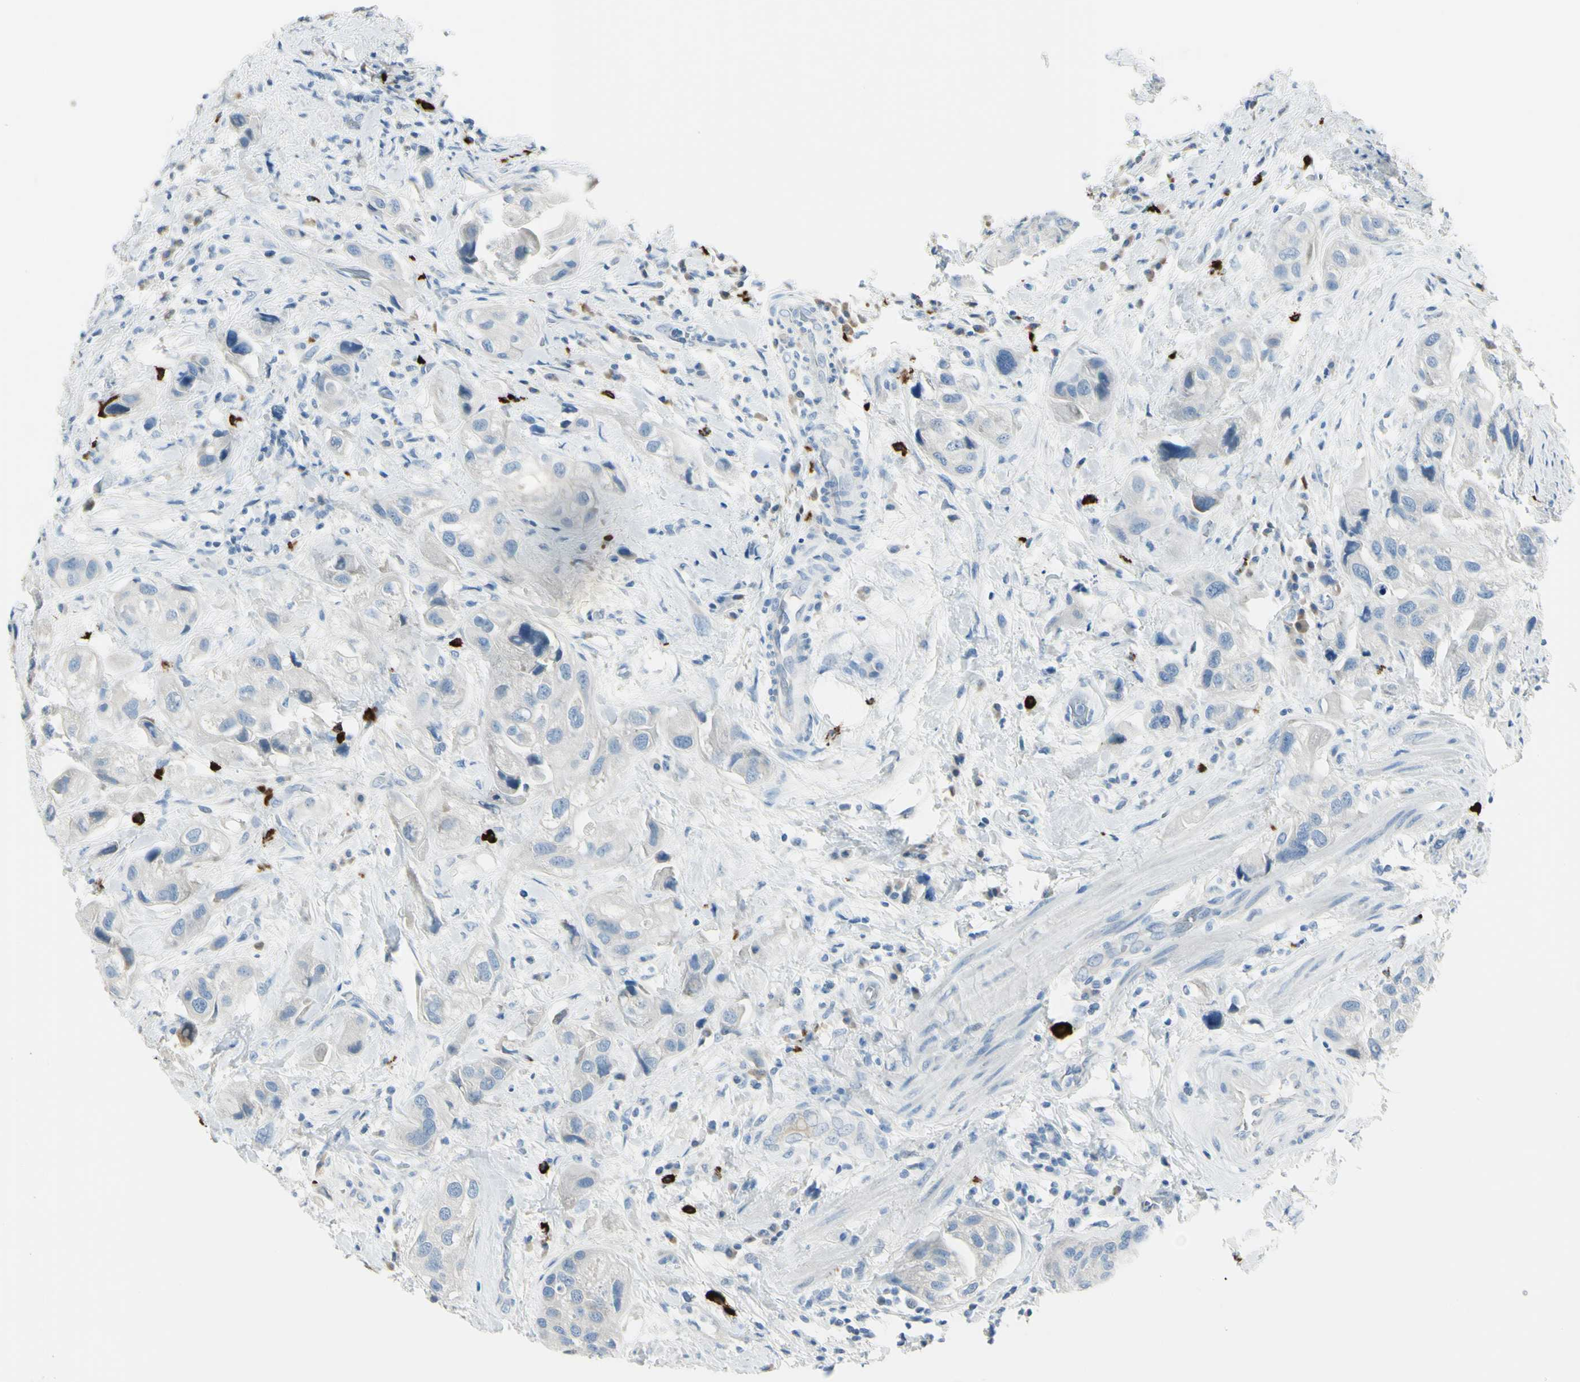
{"staining": {"intensity": "negative", "quantity": "none", "location": "none"}, "tissue": "urothelial cancer", "cell_type": "Tumor cells", "image_type": "cancer", "snomed": [{"axis": "morphology", "description": "Urothelial carcinoma, High grade"}, {"axis": "topography", "description": "Urinary bladder"}], "caption": "IHC micrograph of urothelial cancer stained for a protein (brown), which reveals no expression in tumor cells.", "gene": "DLG4", "patient": {"sex": "female", "age": 64}}